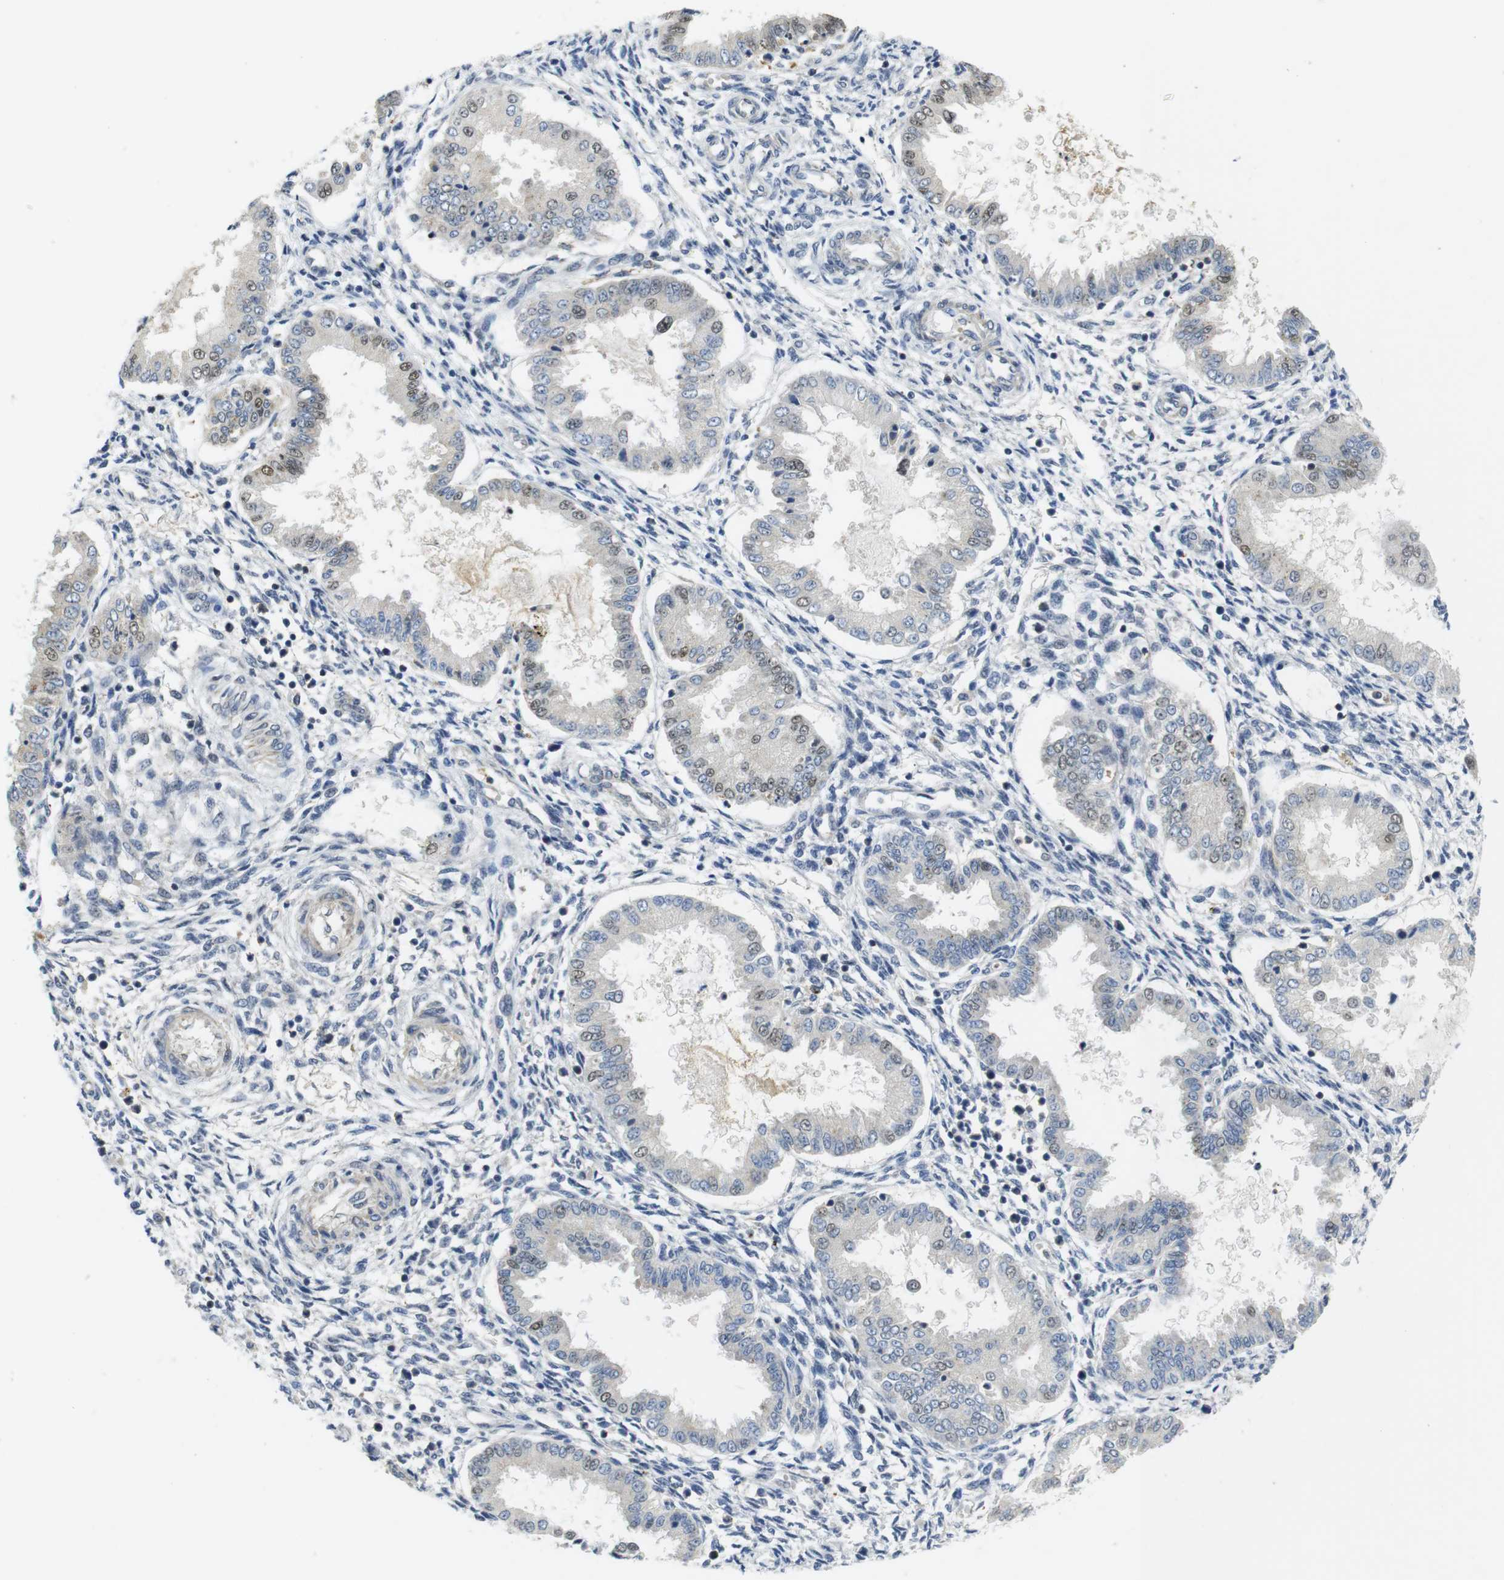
{"staining": {"intensity": "negative", "quantity": "none", "location": "none"}, "tissue": "endometrium", "cell_type": "Cells in endometrial stroma", "image_type": "normal", "snomed": [{"axis": "morphology", "description": "Normal tissue, NOS"}, {"axis": "topography", "description": "Endometrium"}], "caption": "High magnification brightfield microscopy of benign endometrium stained with DAB (3,3'-diaminobenzidine) (brown) and counterstained with hematoxylin (blue): cells in endometrial stroma show no significant staining. Brightfield microscopy of IHC stained with DAB (brown) and hematoxylin (blue), captured at high magnification.", "gene": "FNTA", "patient": {"sex": "female", "age": 33}}